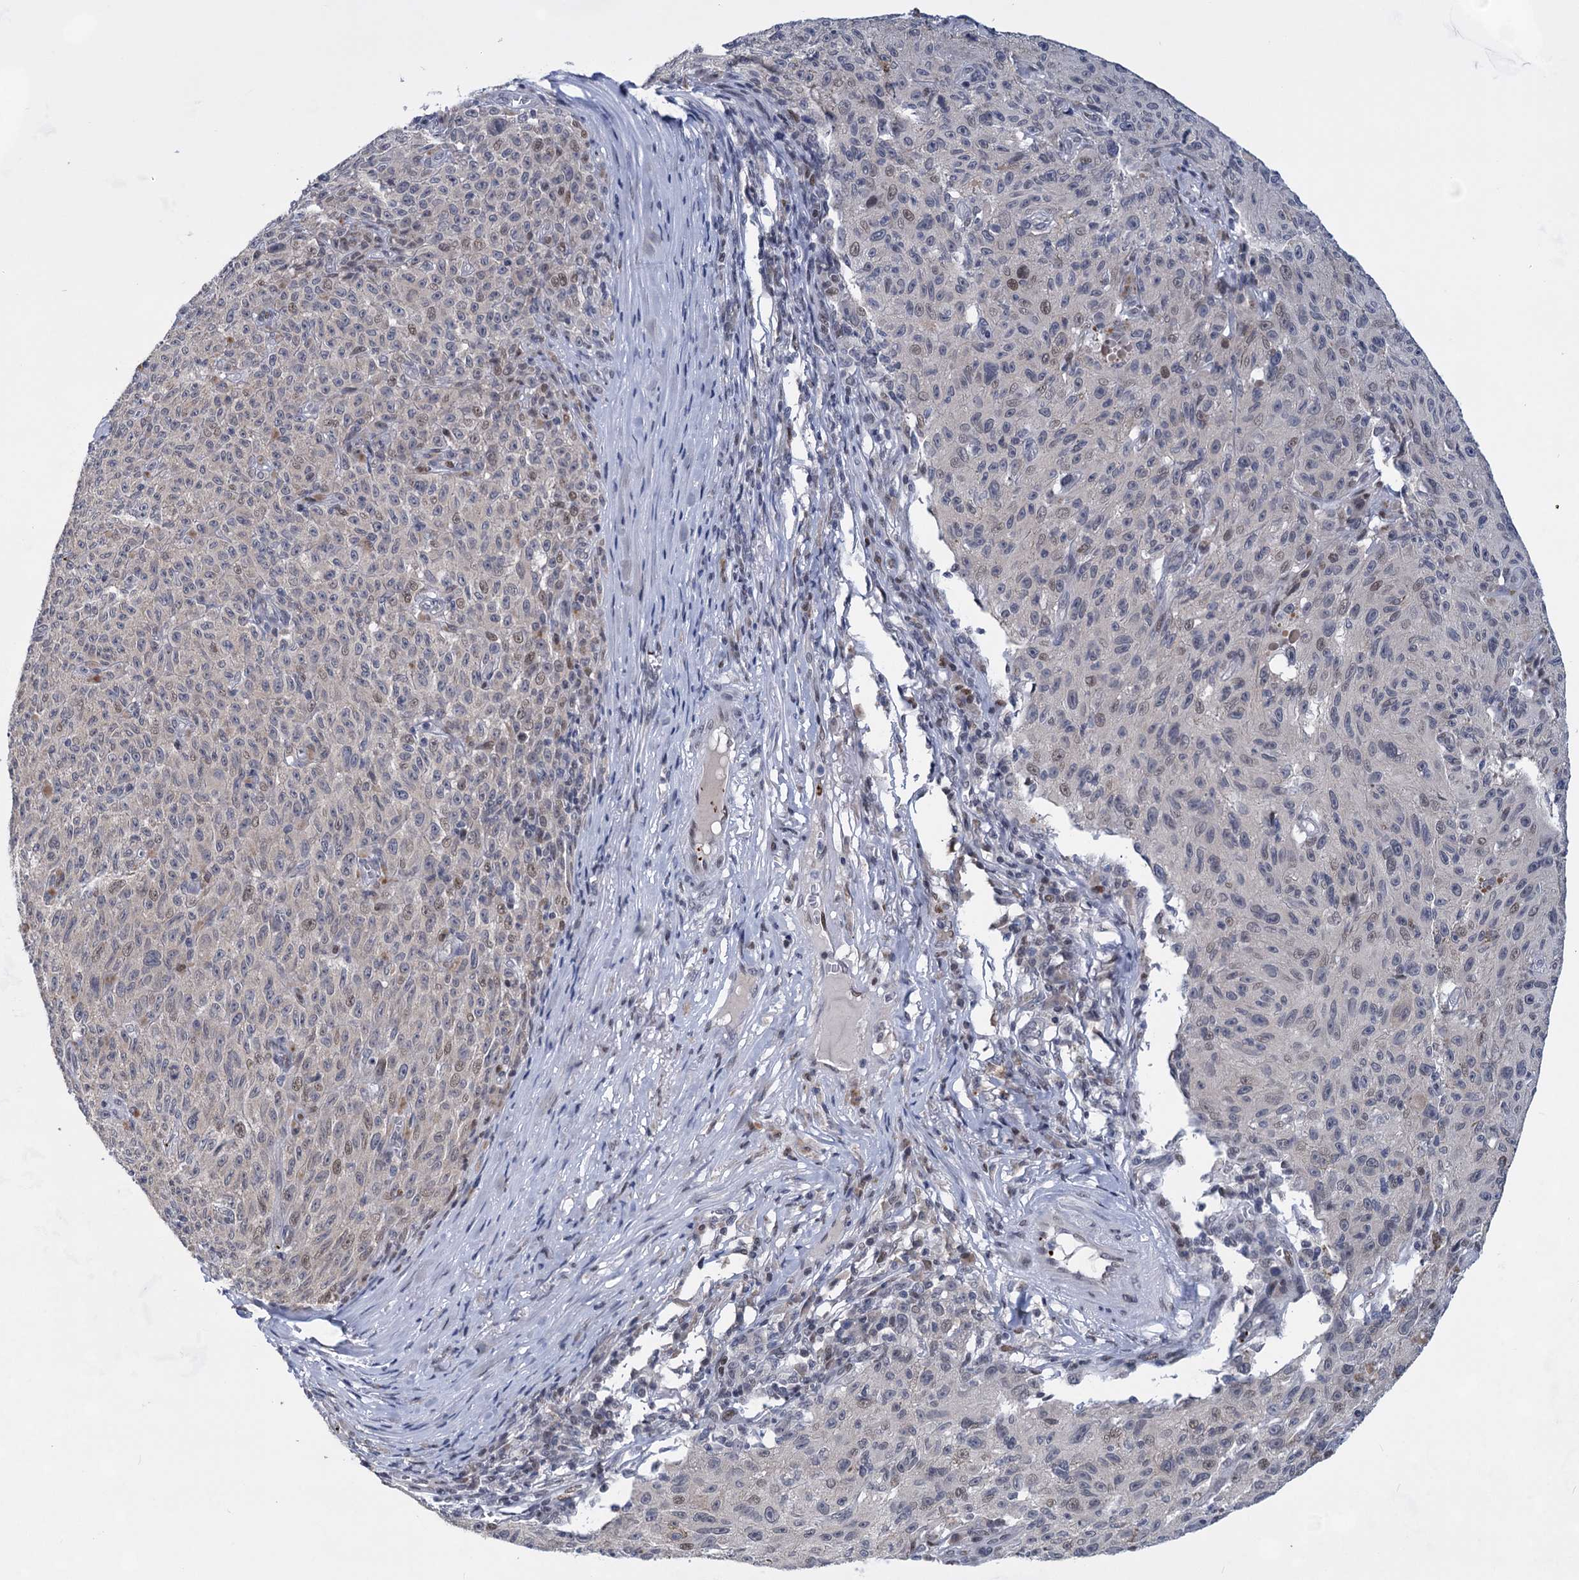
{"staining": {"intensity": "negative", "quantity": "none", "location": "none"}, "tissue": "melanoma", "cell_type": "Tumor cells", "image_type": "cancer", "snomed": [{"axis": "morphology", "description": "Malignant melanoma, NOS"}, {"axis": "topography", "description": "Skin"}], "caption": "IHC of human melanoma shows no staining in tumor cells. (DAB IHC with hematoxylin counter stain).", "gene": "MON2", "patient": {"sex": "female", "age": 82}}